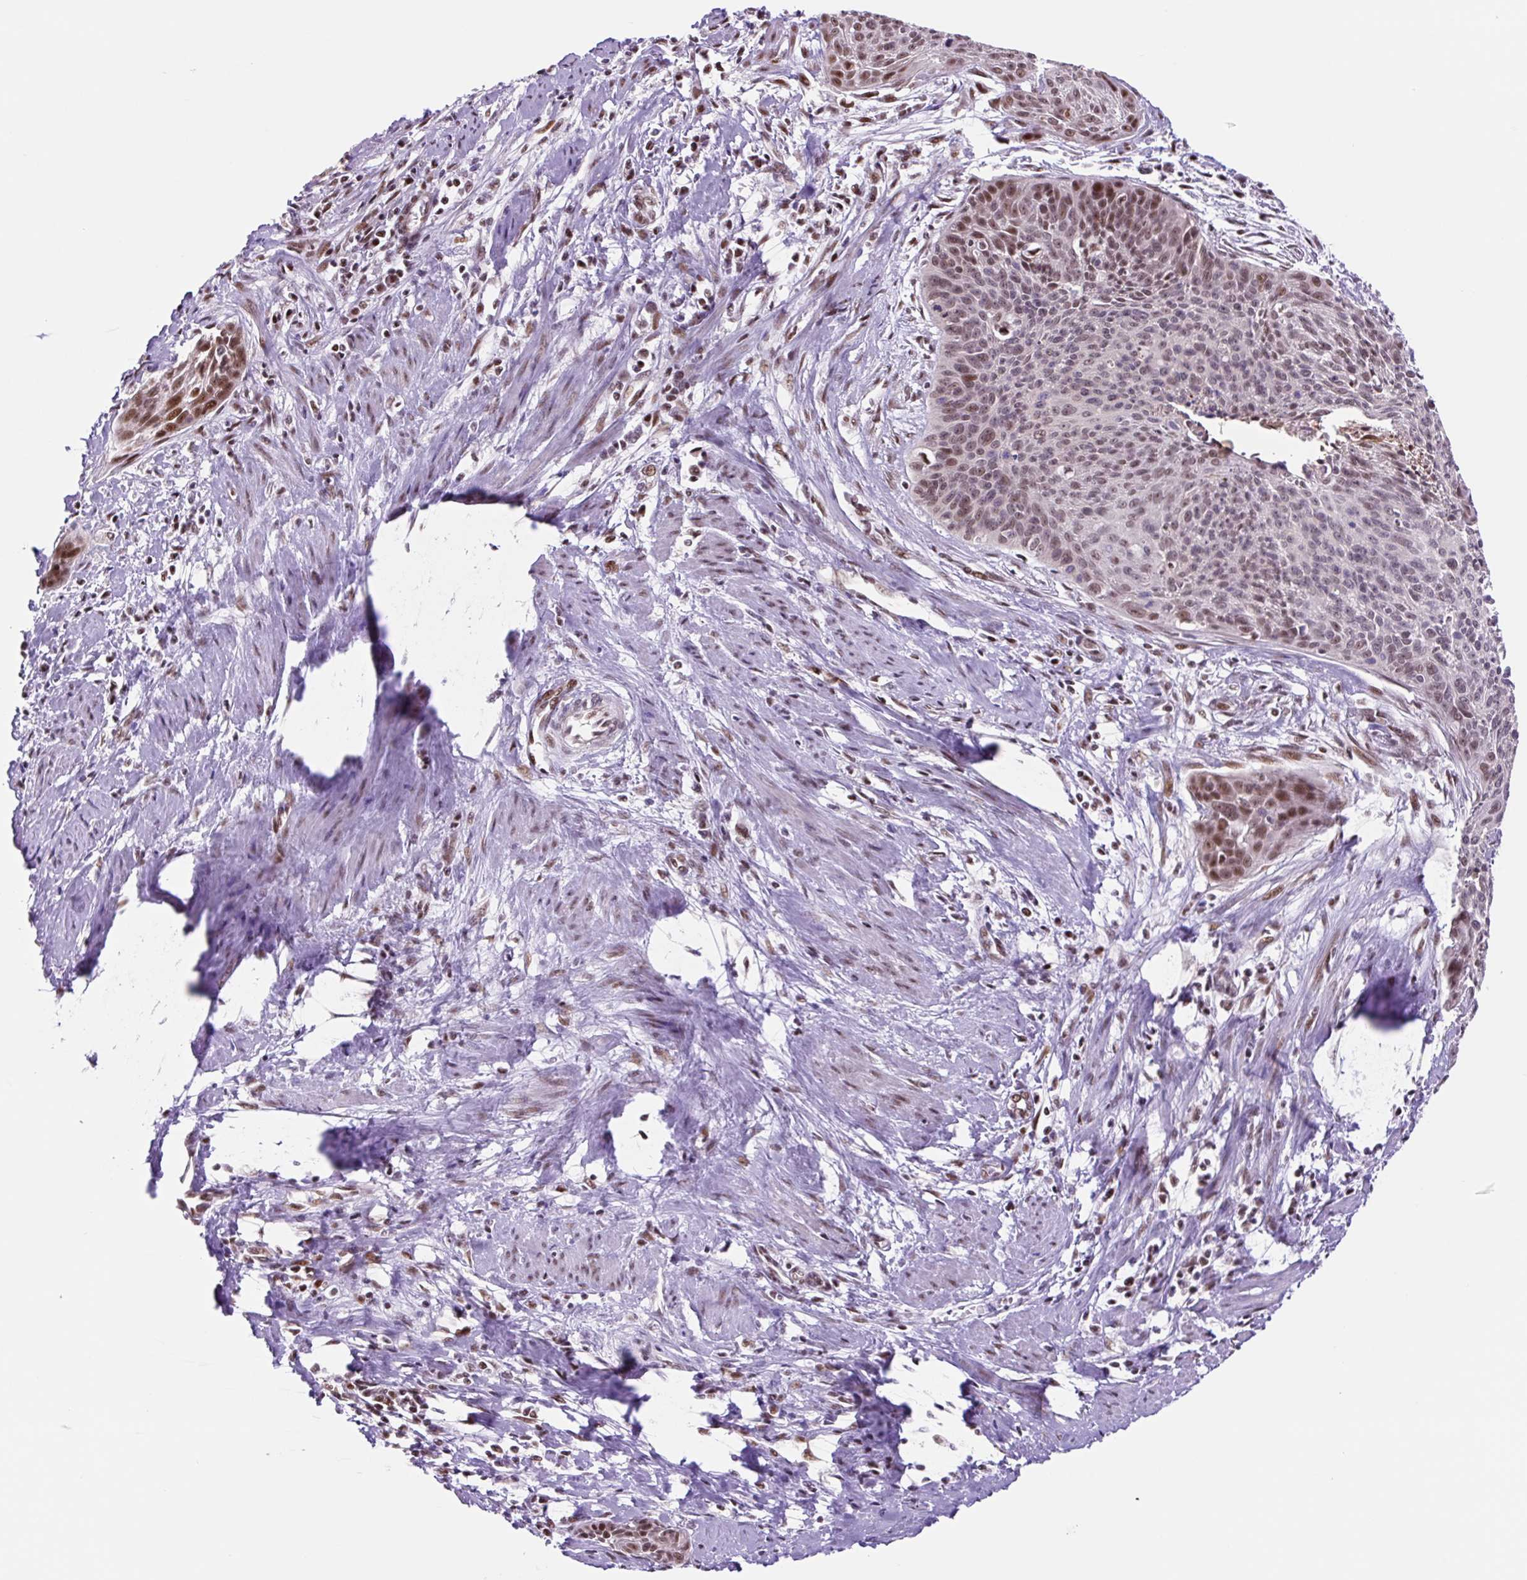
{"staining": {"intensity": "moderate", "quantity": ">75%", "location": "nuclear"}, "tissue": "cervical cancer", "cell_type": "Tumor cells", "image_type": "cancer", "snomed": [{"axis": "morphology", "description": "Squamous cell carcinoma, NOS"}, {"axis": "topography", "description": "Cervix"}], "caption": "A brown stain highlights moderate nuclear staining of a protein in cervical cancer tumor cells.", "gene": "TAF1A", "patient": {"sex": "female", "age": 55}}